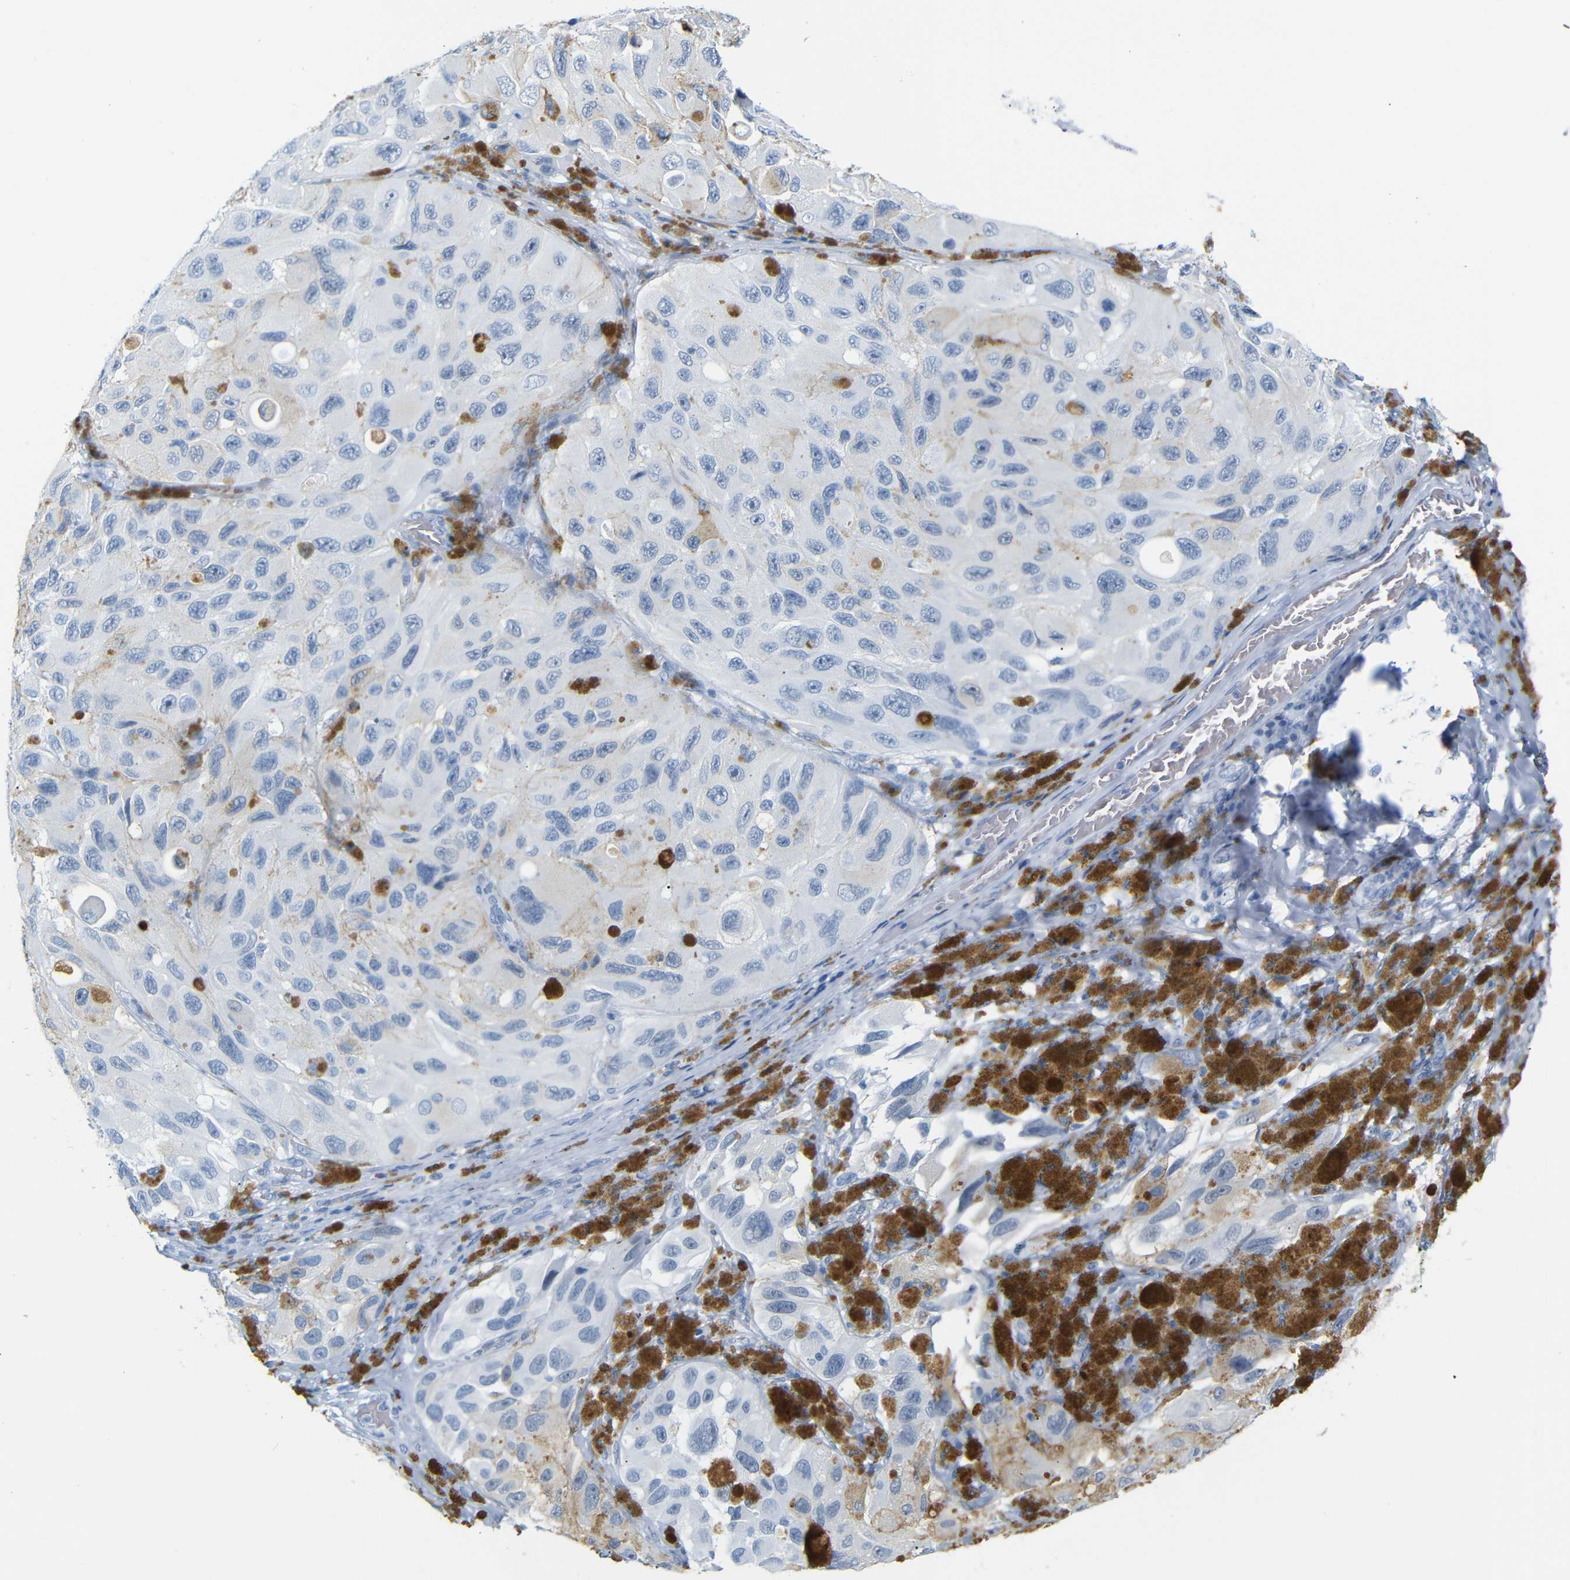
{"staining": {"intensity": "negative", "quantity": "none", "location": "none"}, "tissue": "melanoma", "cell_type": "Tumor cells", "image_type": "cancer", "snomed": [{"axis": "morphology", "description": "Malignant melanoma, NOS"}, {"axis": "topography", "description": "Skin"}], "caption": "Tumor cells show no significant staining in malignant melanoma. (Brightfield microscopy of DAB (3,3'-diaminobenzidine) IHC at high magnification).", "gene": "DYNAP", "patient": {"sex": "female", "age": 73}}